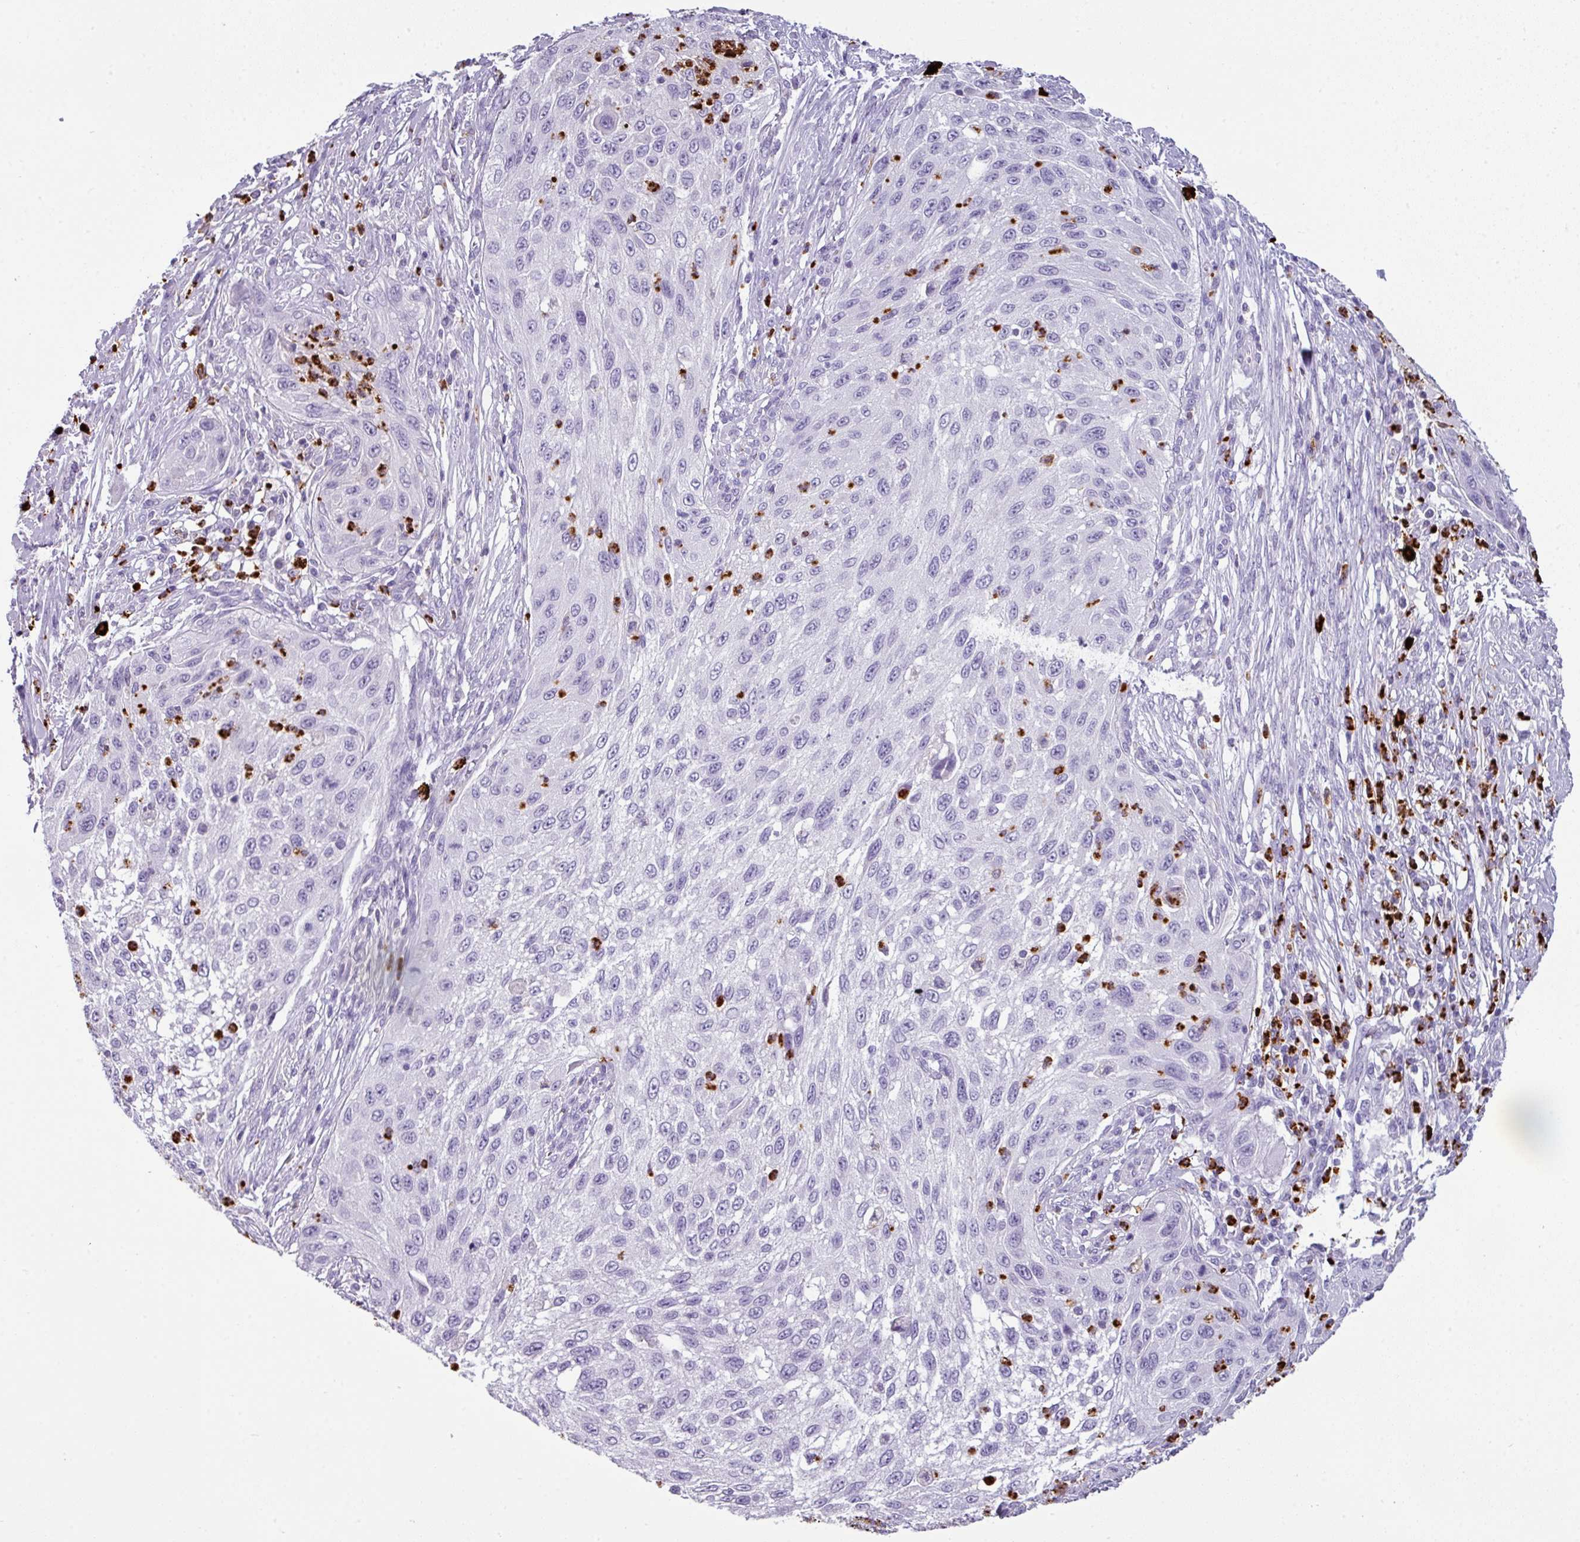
{"staining": {"intensity": "negative", "quantity": "none", "location": "none"}, "tissue": "cervical cancer", "cell_type": "Tumor cells", "image_type": "cancer", "snomed": [{"axis": "morphology", "description": "Squamous cell carcinoma, NOS"}, {"axis": "topography", "description": "Cervix"}], "caption": "Immunohistochemistry (IHC) histopathology image of cervical squamous cell carcinoma stained for a protein (brown), which reveals no positivity in tumor cells.", "gene": "CTSG", "patient": {"sex": "female", "age": 42}}